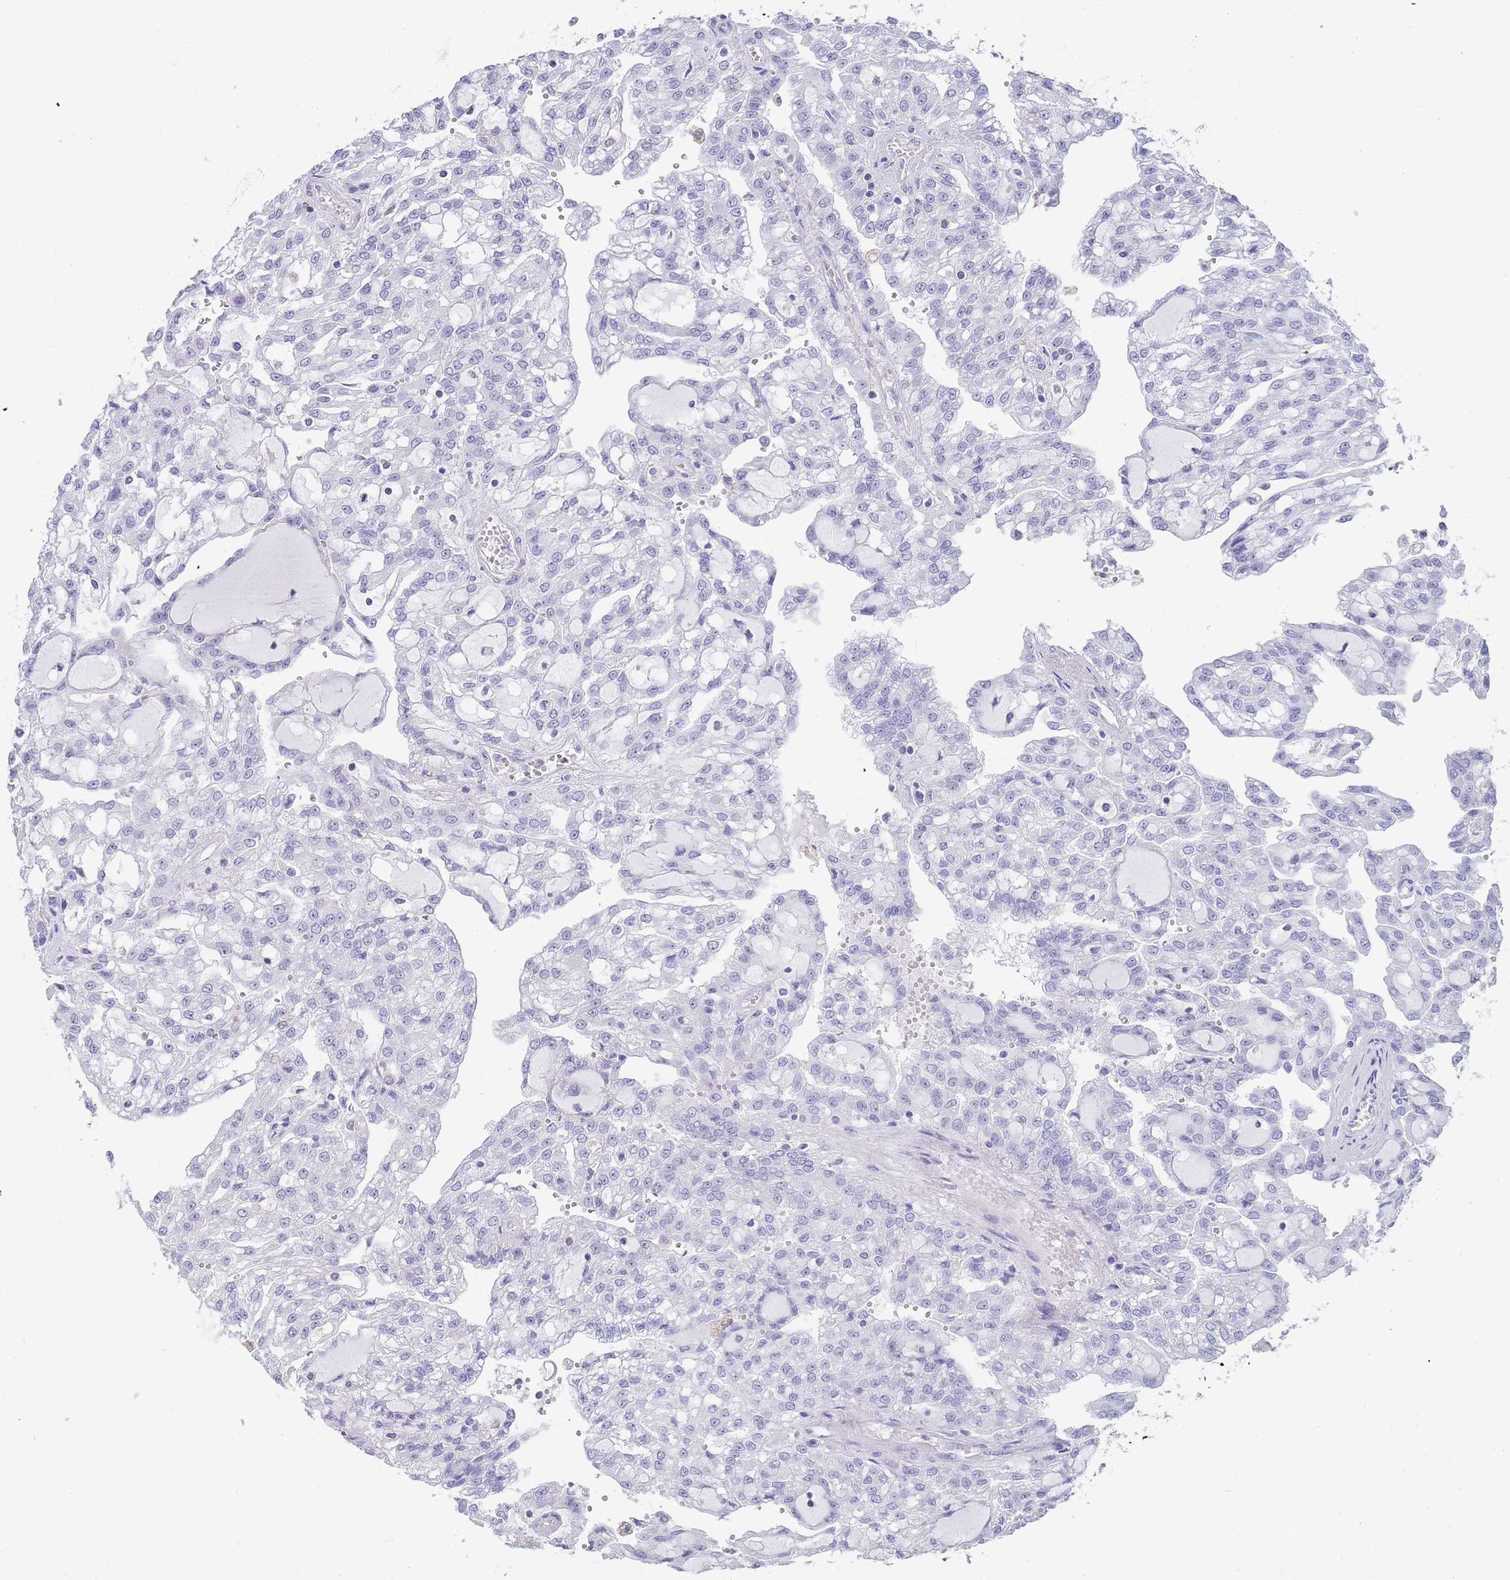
{"staining": {"intensity": "negative", "quantity": "none", "location": "none"}, "tissue": "renal cancer", "cell_type": "Tumor cells", "image_type": "cancer", "snomed": [{"axis": "morphology", "description": "Adenocarcinoma, NOS"}, {"axis": "topography", "description": "Kidney"}], "caption": "This photomicrograph is of renal cancer (adenocarcinoma) stained with immunohistochemistry to label a protein in brown with the nuclei are counter-stained blue. There is no expression in tumor cells. (Stains: DAB immunohistochemistry (IHC) with hematoxylin counter stain, Microscopy: brightfield microscopy at high magnification).", "gene": "NOP14", "patient": {"sex": "male", "age": 63}}